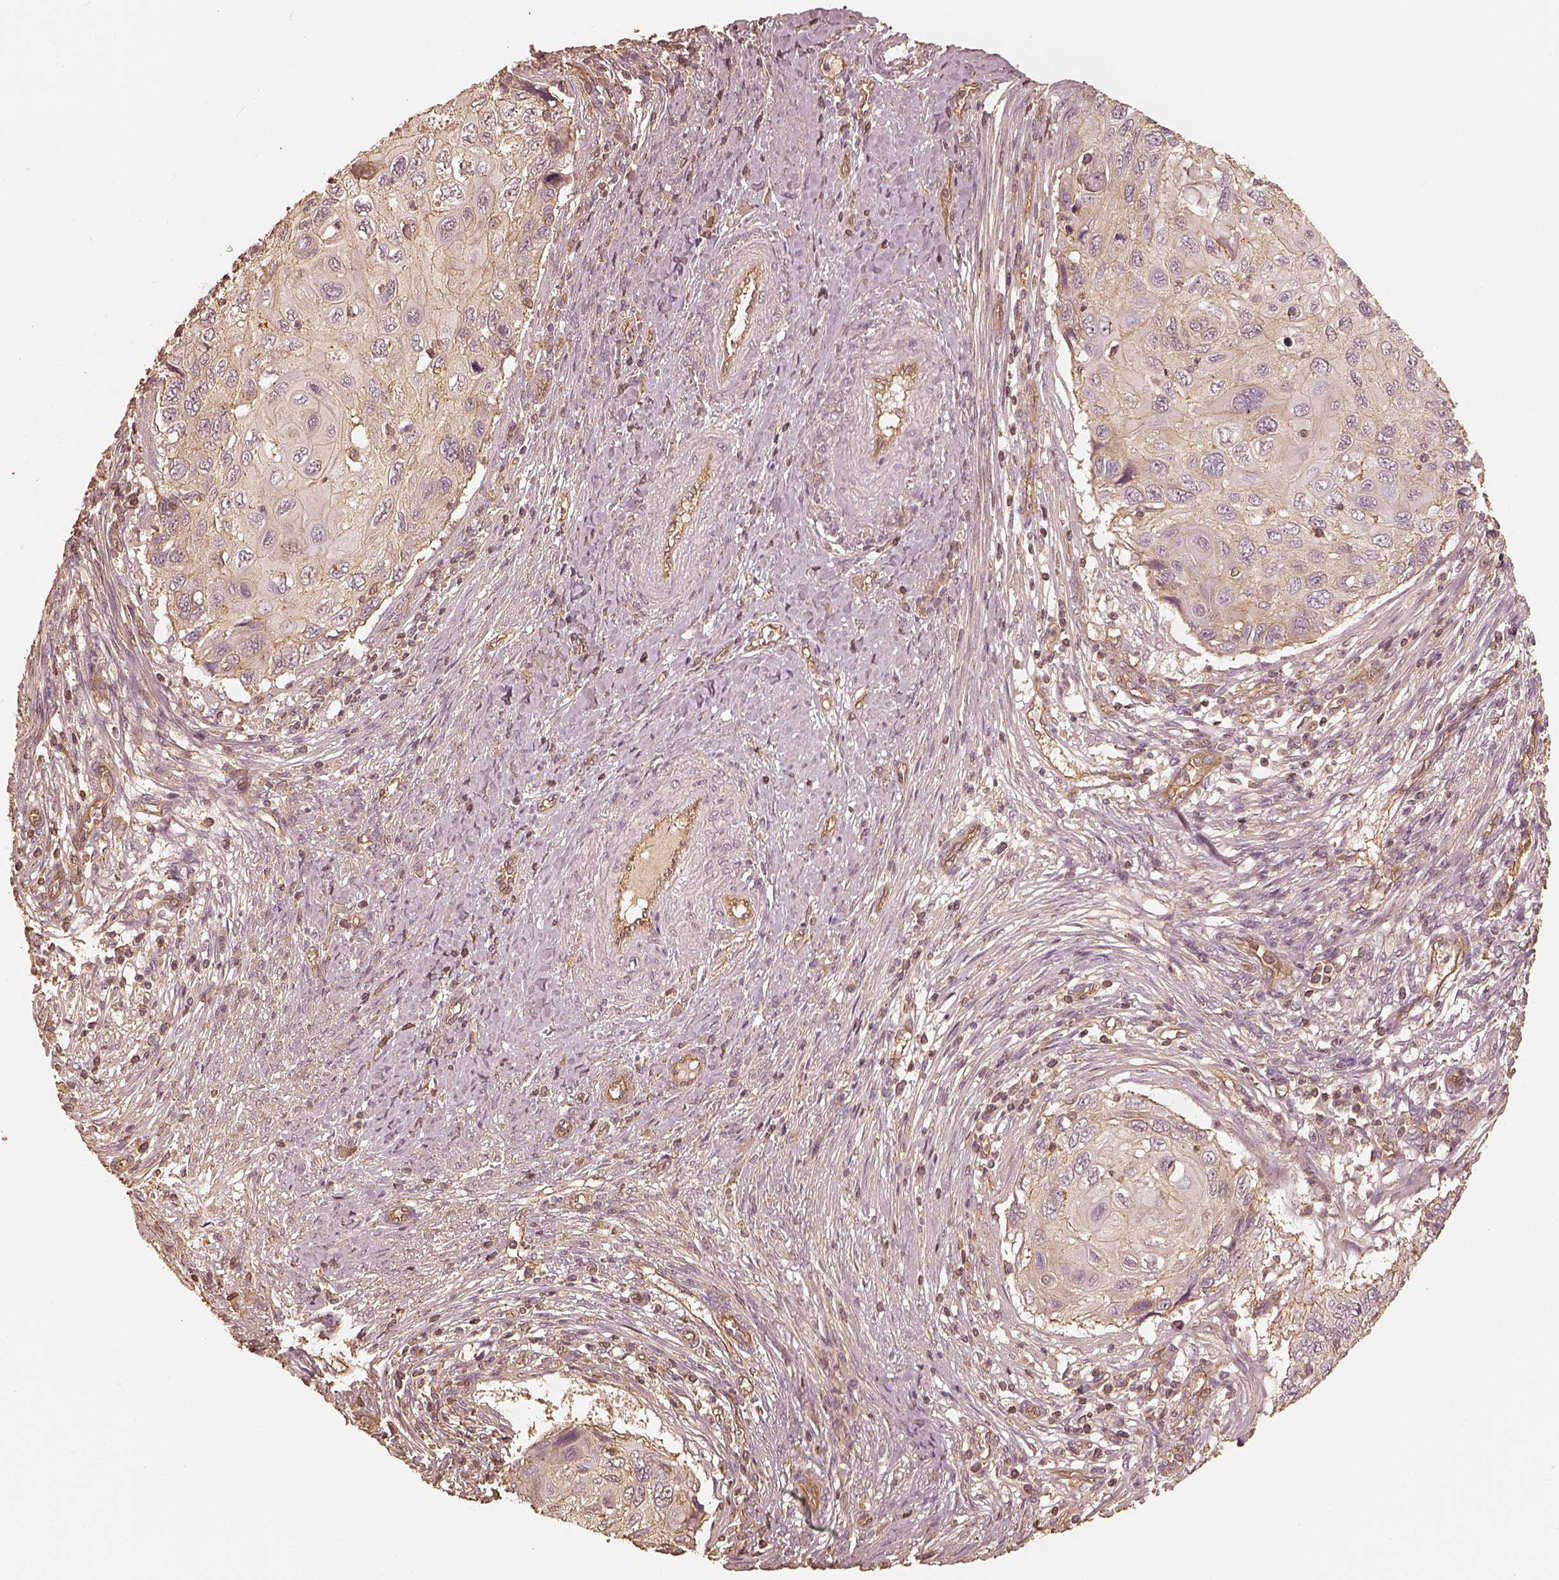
{"staining": {"intensity": "weak", "quantity": ">75%", "location": "cytoplasmic/membranous"}, "tissue": "cervical cancer", "cell_type": "Tumor cells", "image_type": "cancer", "snomed": [{"axis": "morphology", "description": "Squamous cell carcinoma, NOS"}, {"axis": "topography", "description": "Cervix"}], "caption": "Immunohistochemical staining of cervical squamous cell carcinoma shows low levels of weak cytoplasmic/membranous protein positivity in about >75% of tumor cells.", "gene": "WDR7", "patient": {"sex": "female", "age": 70}}